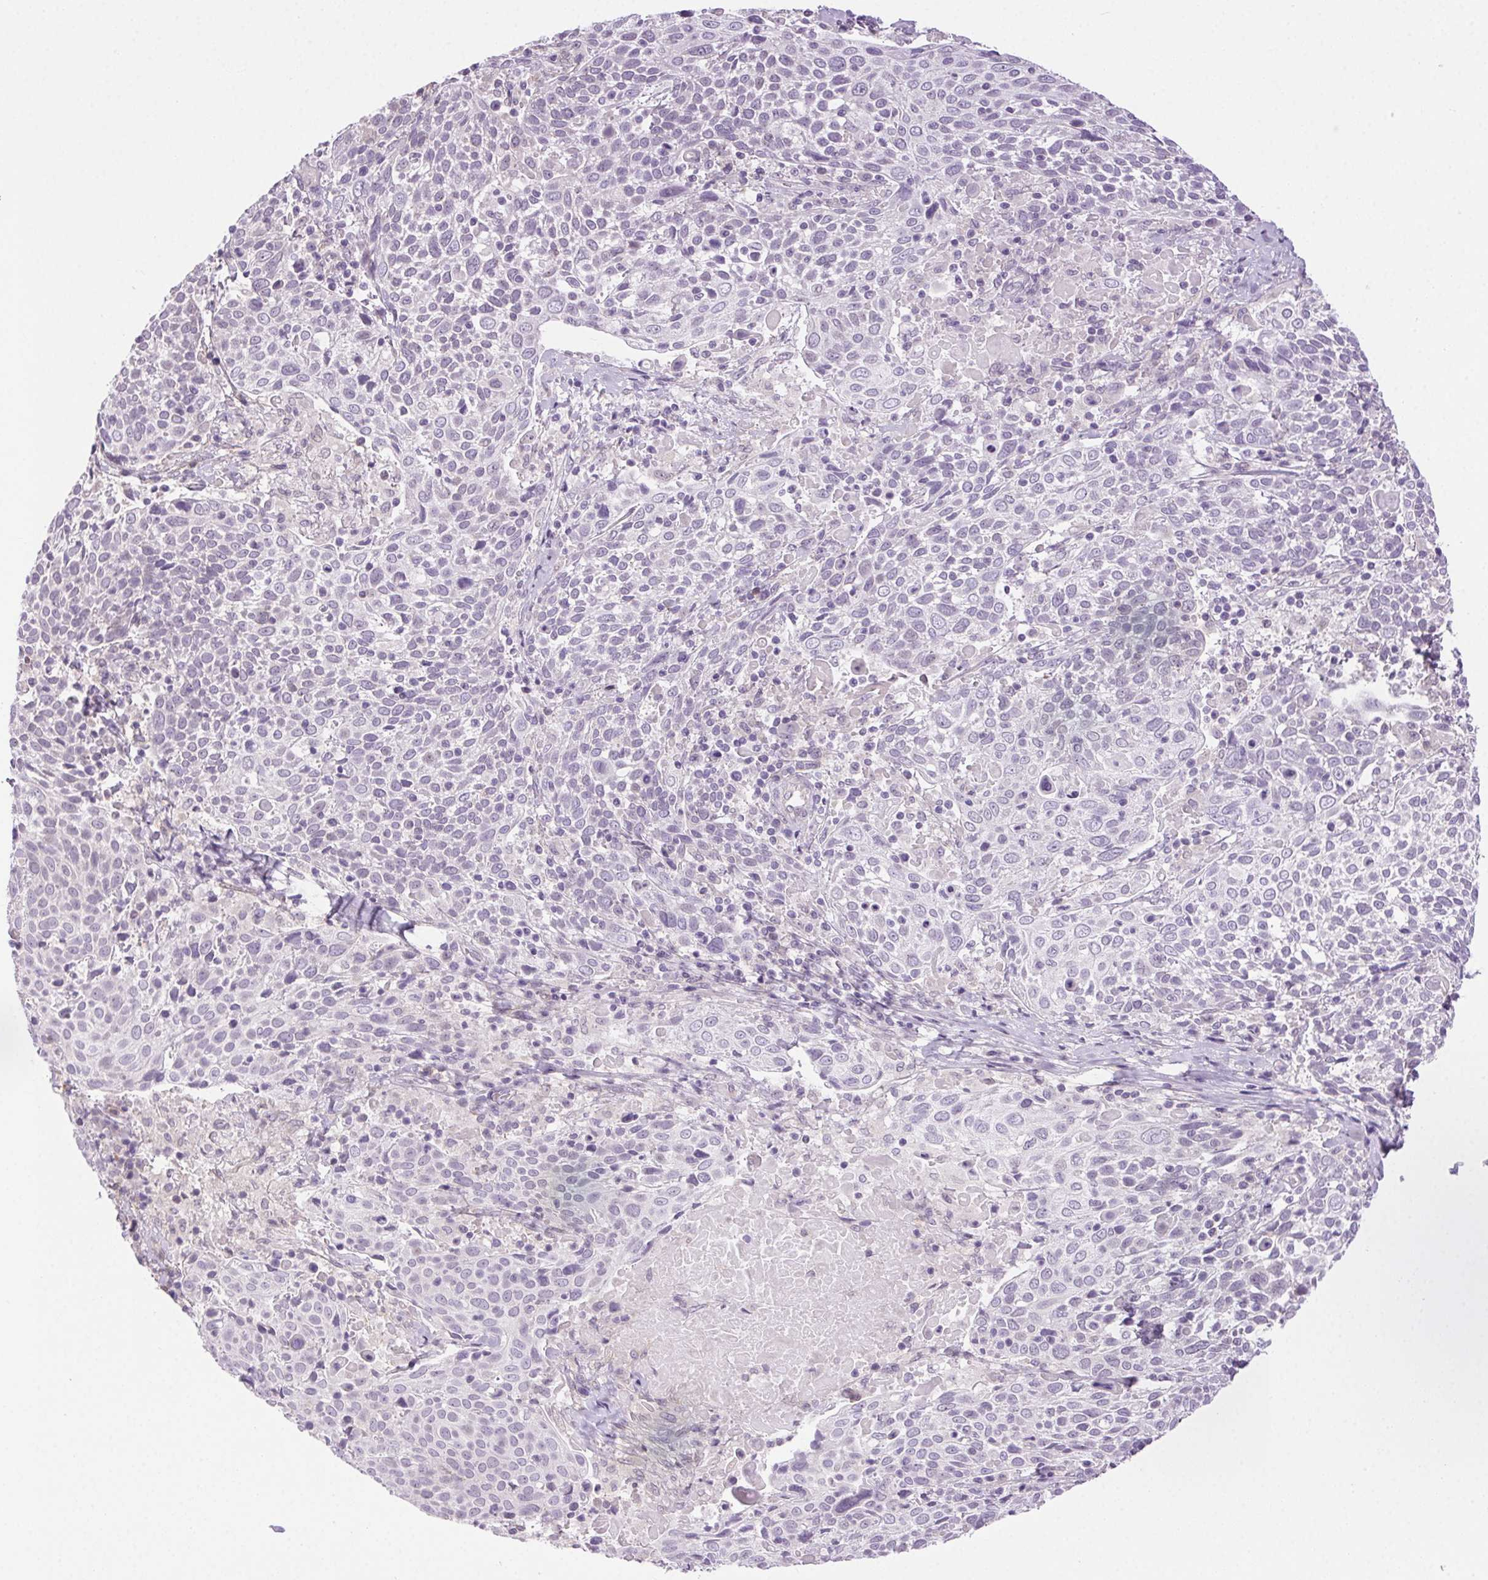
{"staining": {"intensity": "negative", "quantity": "none", "location": "none"}, "tissue": "cervical cancer", "cell_type": "Tumor cells", "image_type": "cancer", "snomed": [{"axis": "morphology", "description": "Squamous cell carcinoma, NOS"}, {"axis": "topography", "description": "Cervix"}], "caption": "A photomicrograph of human cervical cancer is negative for staining in tumor cells.", "gene": "SYT11", "patient": {"sex": "female", "age": 61}}